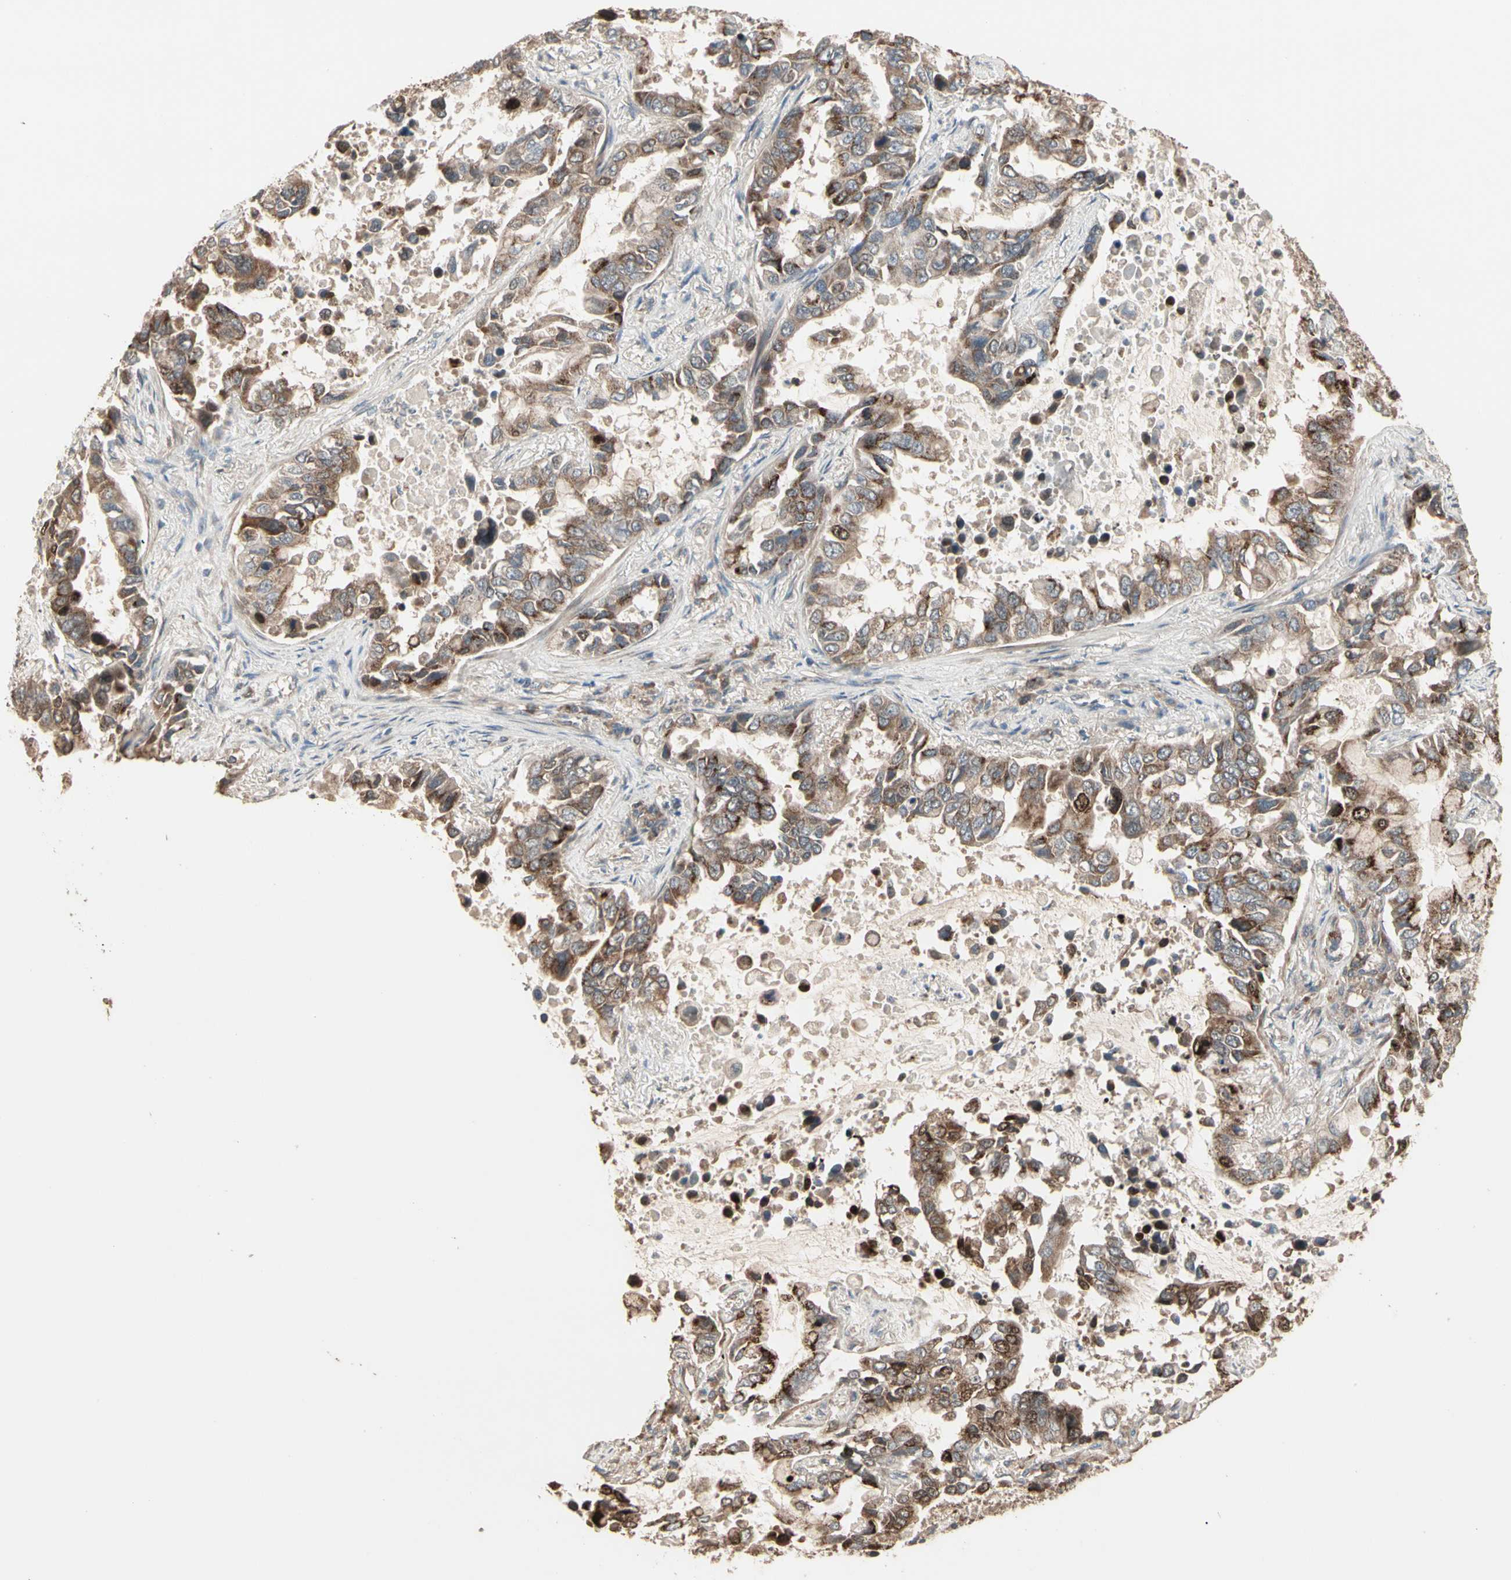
{"staining": {"intensity": "moderate", "quantity": ">75%", "location": "cytoplasmic/membranous,nuclear"}, "tissue": "lung cancer", "cell_type": "Tumor cells", "image_type": "cancer", "snomed": [{"axis": "morphology", "description": "Adenocarcinoma, NOS"}, {"axis": "topography", "description": "Lung"}], "caption": "IHC micrograph of lung cancer (adenocarcinoma) stained for a protein (brown), which reveals medium levels of moderate cytoplasmic/membranous and nuclear positivity in approximately >75% of tumor cells.", "gene": "GALNT3", "patient": {"sex": "male", "age": 64}}